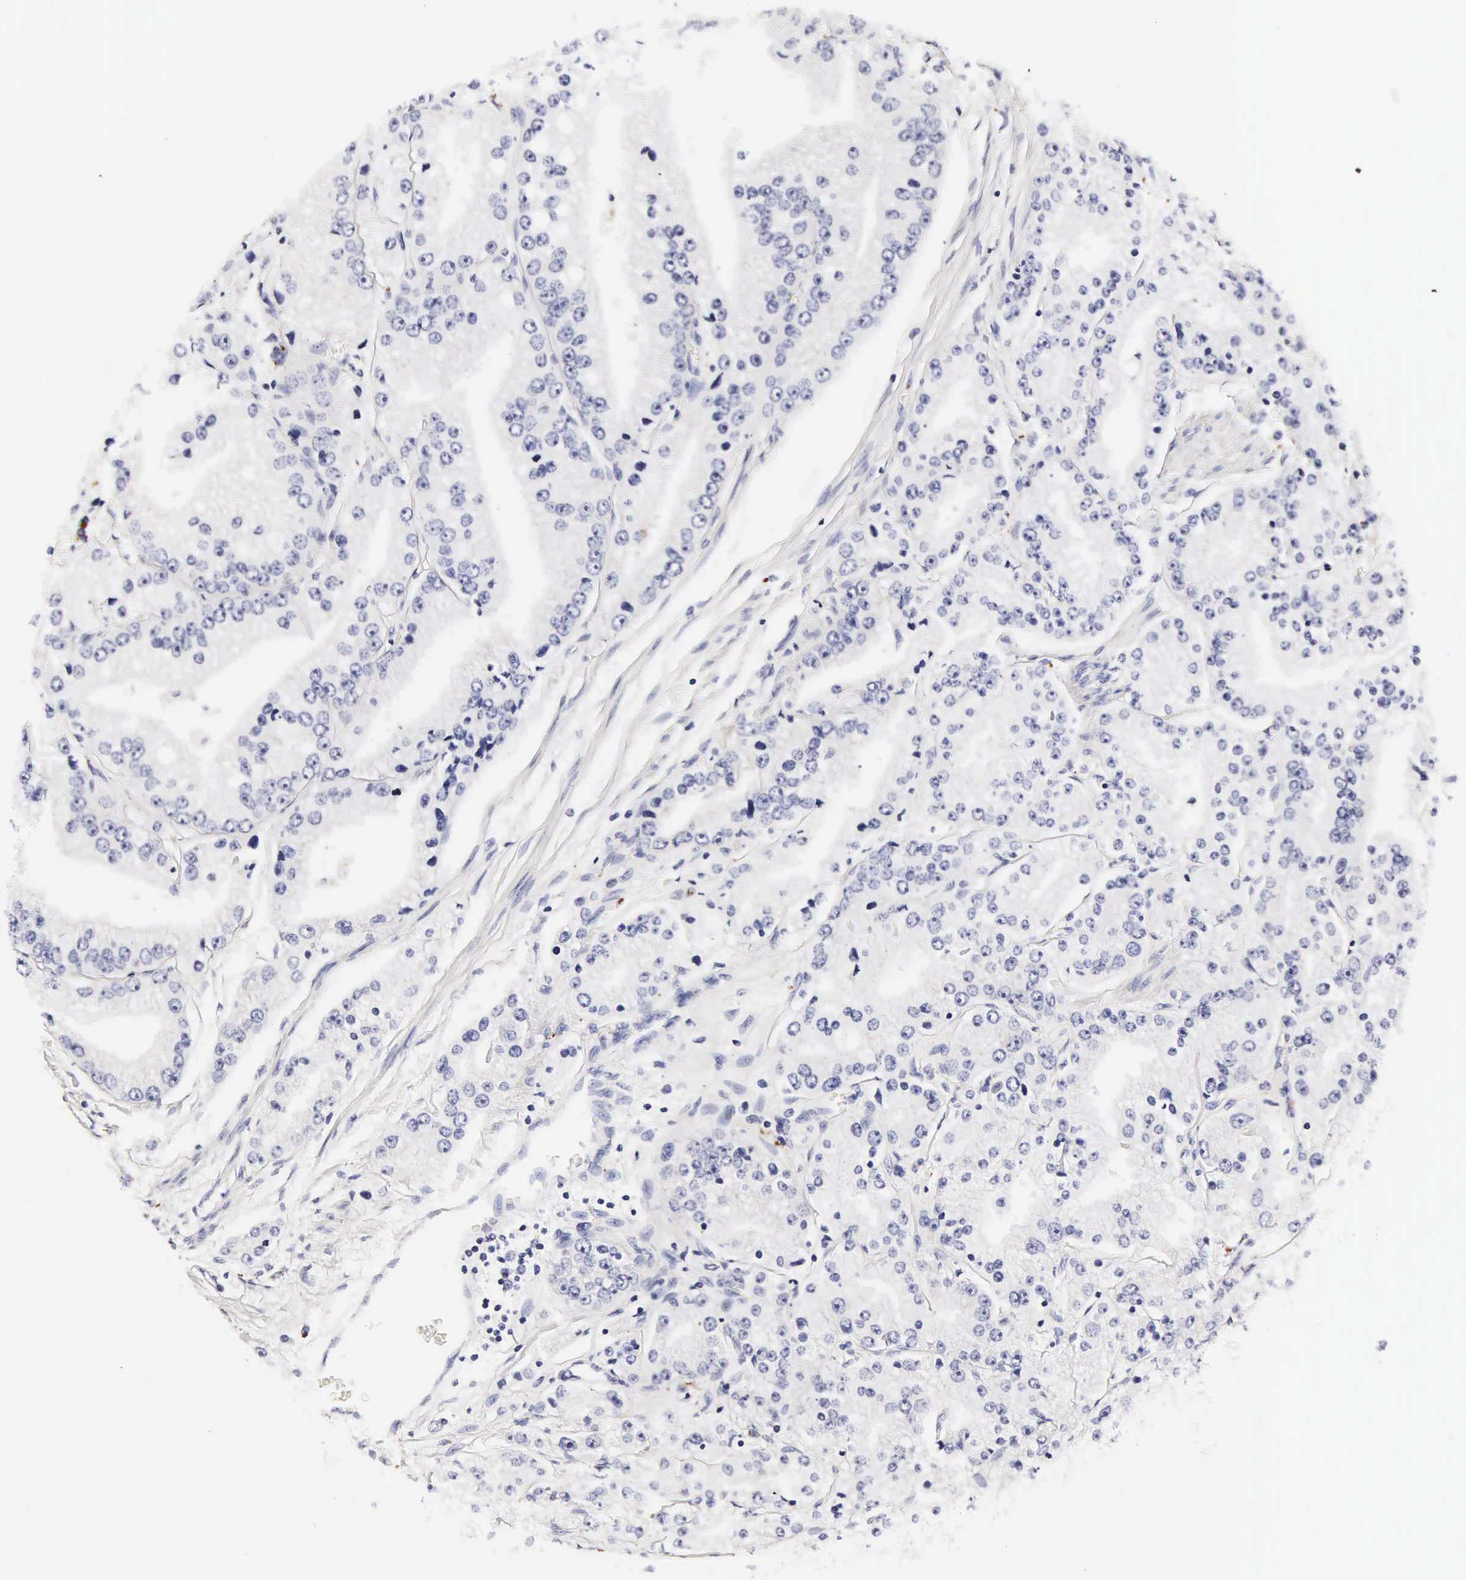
{"staining": {"intensity": "negative", "quantity": "none", "location": "none"}, "tissue": "prostate cancer", "cell_type": "Tumor cells", "image_type": "cancer", "snomed": [{"axis": "morphology", "description": "Adenocarcinoma, Medium grade"}, {"axis": "topography", "description": "Prostate"}], "caption": "High magnification brightfield microscopy of adenocarcinoma (medium-grade) (prostate) stained with DAB (brown) and counterstained with hematoxylin (blue): tumor cells show no significant expression.", "gene": "RNASE6", "patient": {"sex": "male", "age": 72}}